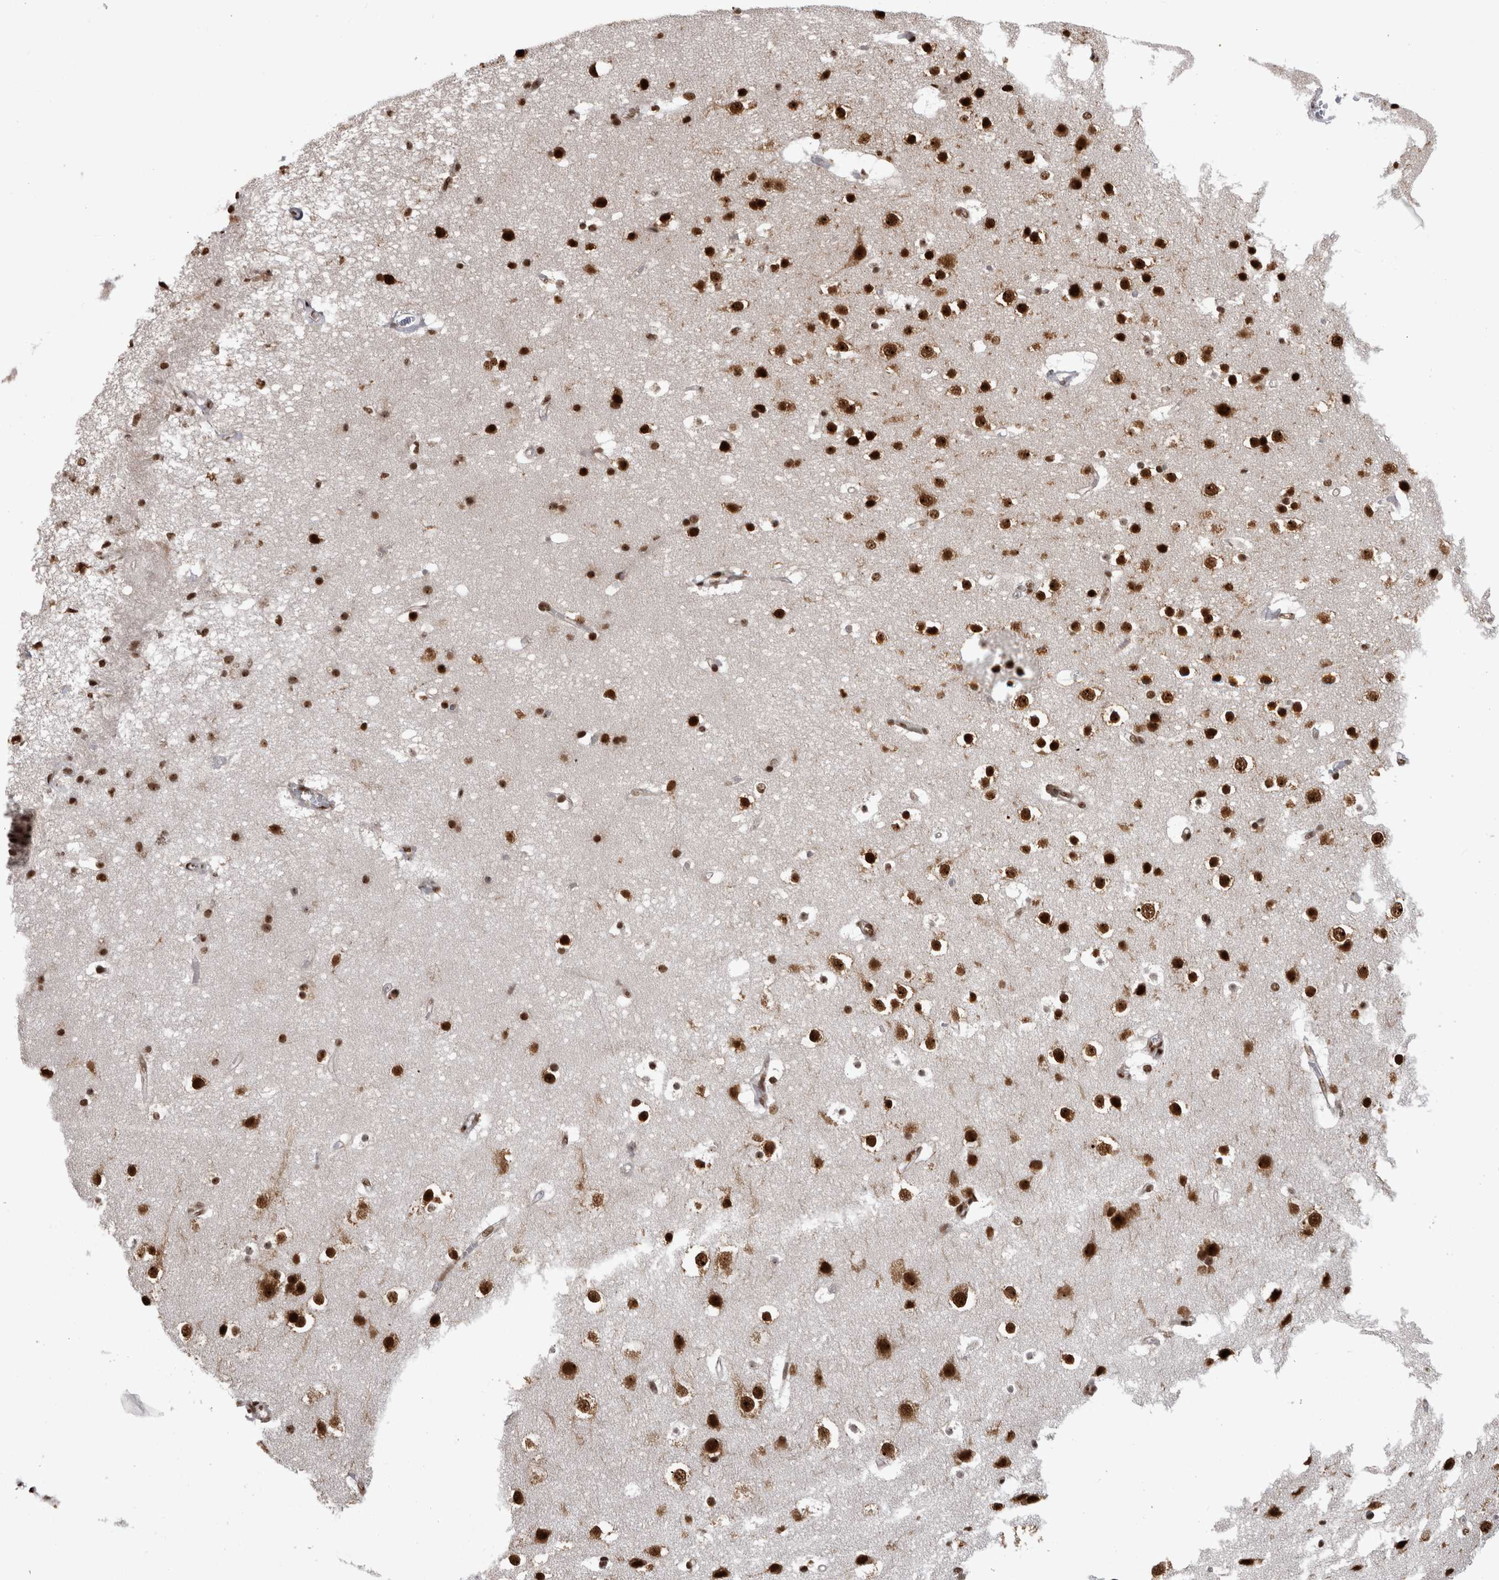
{"staining": {"intensity": "strong", "quantity": ">75%", "location": "nuclear"}, "tissue": "cerebral cortex", "cell_type": "Endothelial cells", "image_type": "normal", "snomed": [{"axis": "morphology", "description": "Normal tissue, NOS"}, {"axis": "topography", "description": "Cerebral cortex"}], "caption": "Endothelial cells demonstrate high levels of strong nuclear staining in about >75% of cells in normal cerebral cortex.", "gene": "ZSCAN2", "patient": {"sex": "male", "age": 54}}